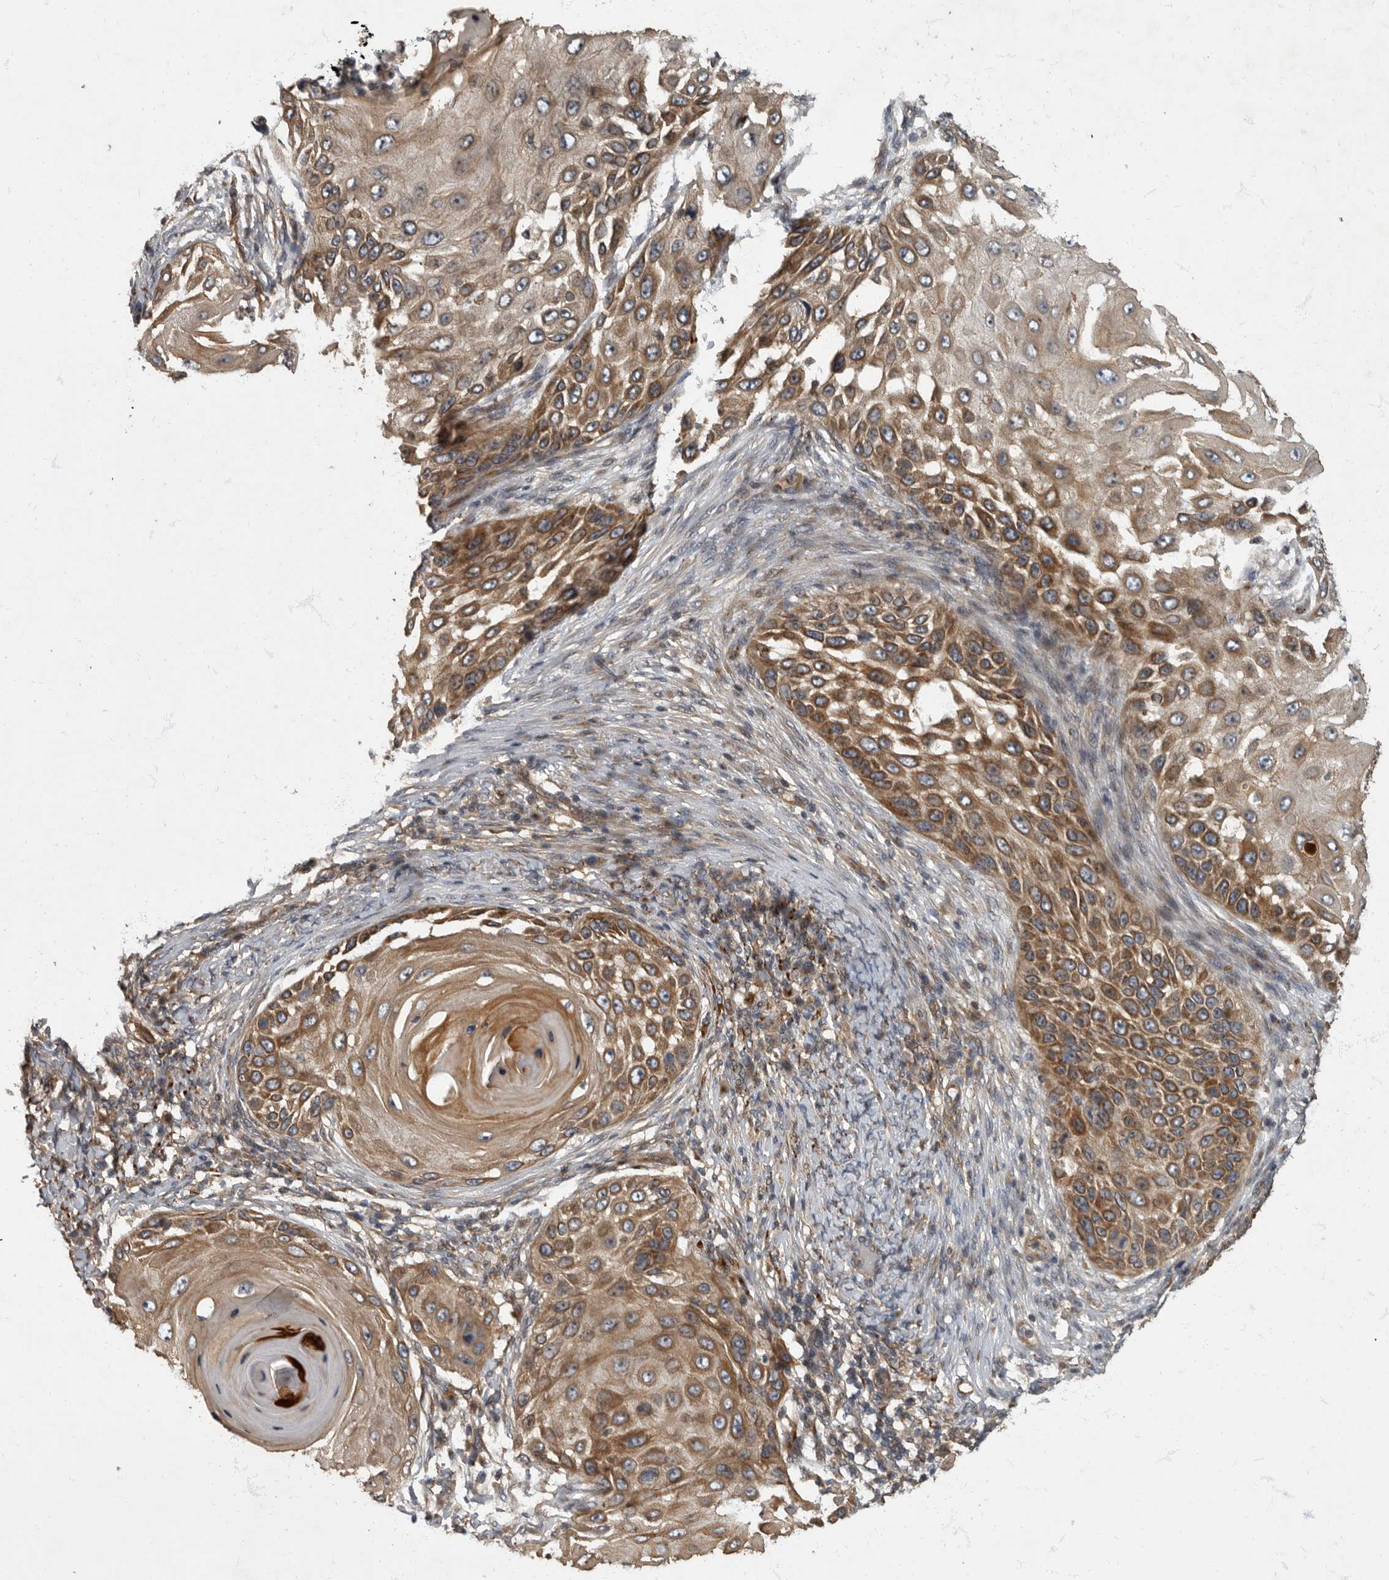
{"staining": {"intensity": "moderate", "quantity": ">75%", "location": "cytoplasmic/membranous"}, "tissue": "skin cancer", "cell_type": "Tumor cells", "image_type": "cancer", "snomed": [{"axis": "morphology", "description": "Squamous cell carcinoma, NOS"}, {"axis": "topography", "description": "Skin"}], "caption": "High-magnification brightfield microscopy of skin cancer (squamous cell carcinoma) stained with DAB (3,3'-diaminobenzidine) (brown) and counterstained with hematoxylin (blue). tumor cells exhibit moderate cytoplasmic/membranous positivity is present in approximately>75% of cells.", "gene": "IQCK", "patient": {"sex": "female", "age": 44}}